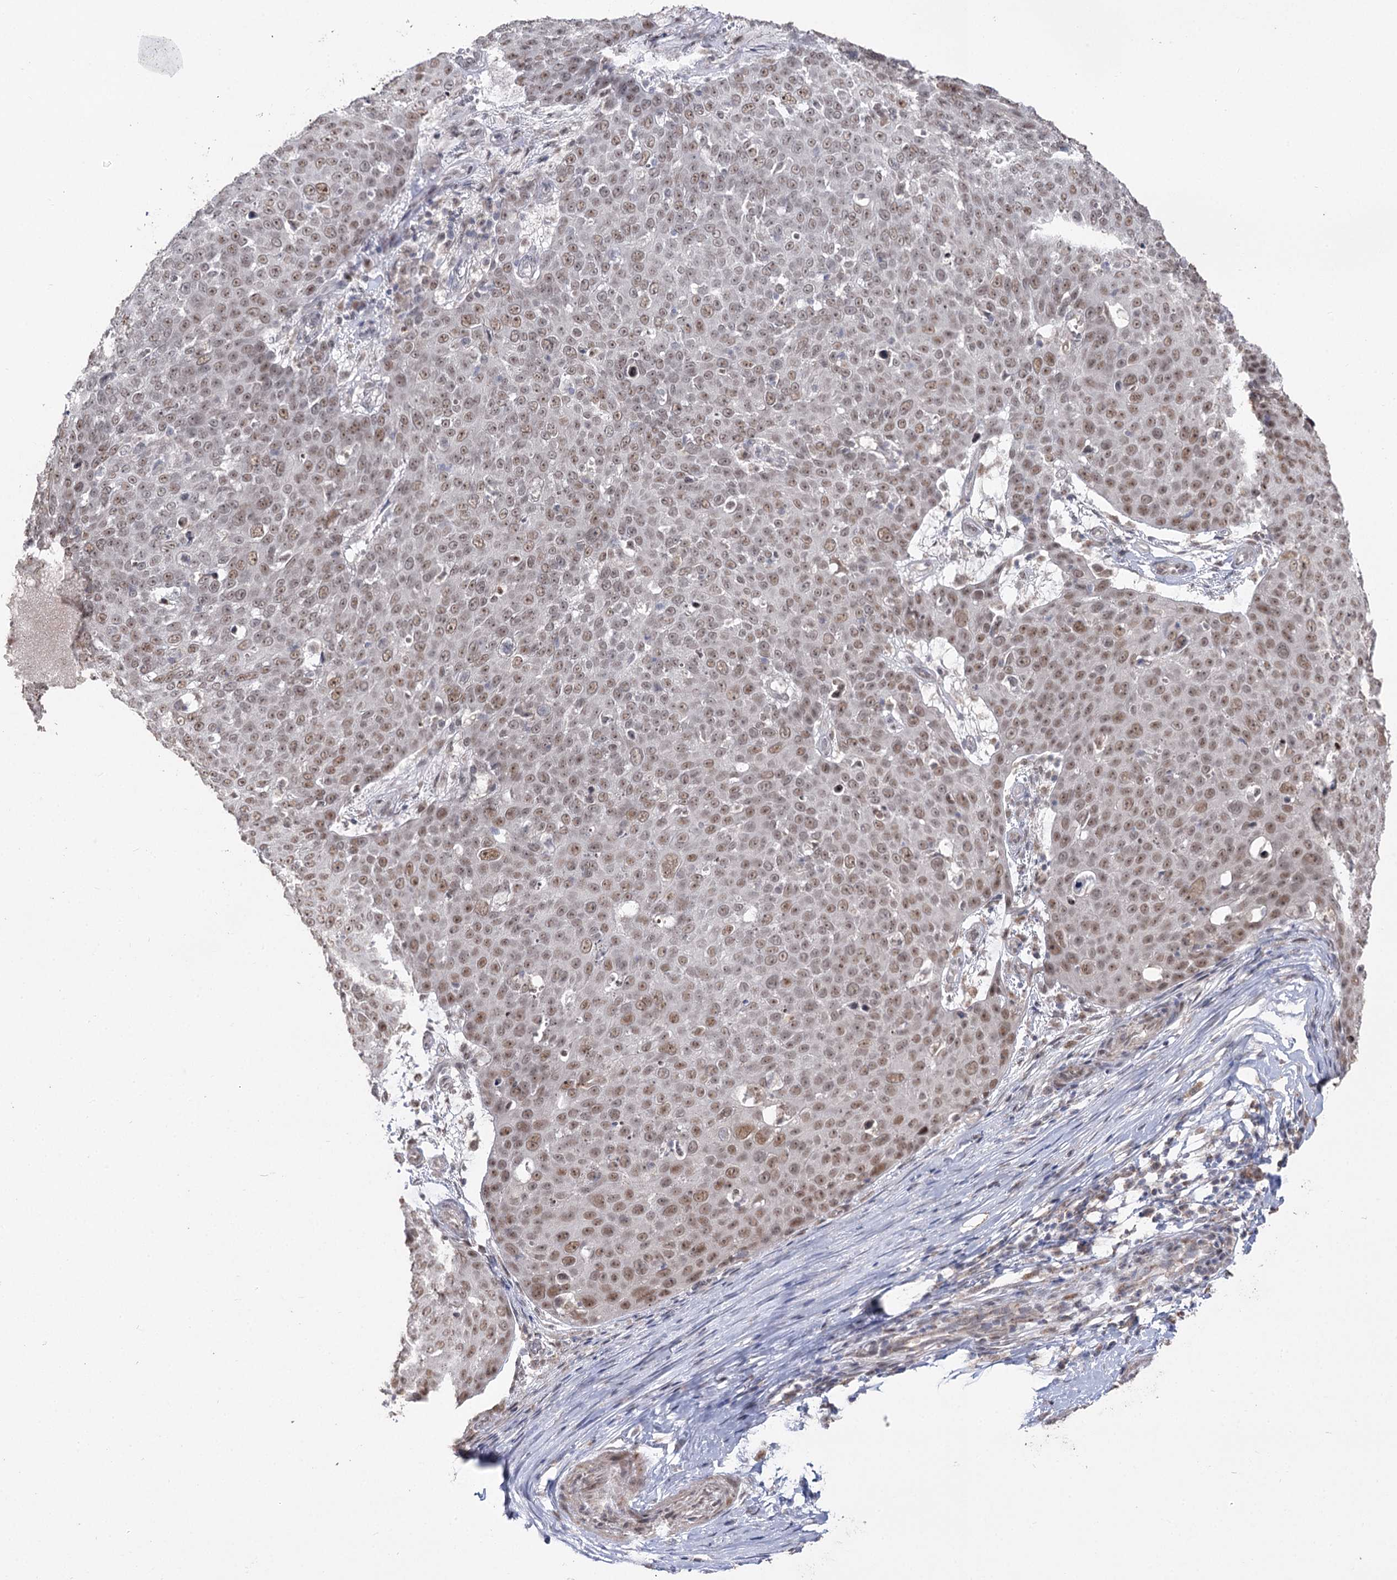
{"staining": {"intensity": "weak", "quantity": "25%-75%", "location": "nuclear"}, "tissue": "skin cancer", "cell_type": "Tumor cells", "image_type": "cancer", "snomed": [{"axis": "morphology", "description": "Squamous cell carcinoma, NOS"}, {"axis": "topography", "description": "Skin"}], "caption": "Brown immunohistochemical staining in human squamous cell carcinoma (skin) displays weak nuclear expression in approximately 25%-75% of tumor cells.", "gene": "RUFY4", "patient": {"sex": "male", "age": 71}}